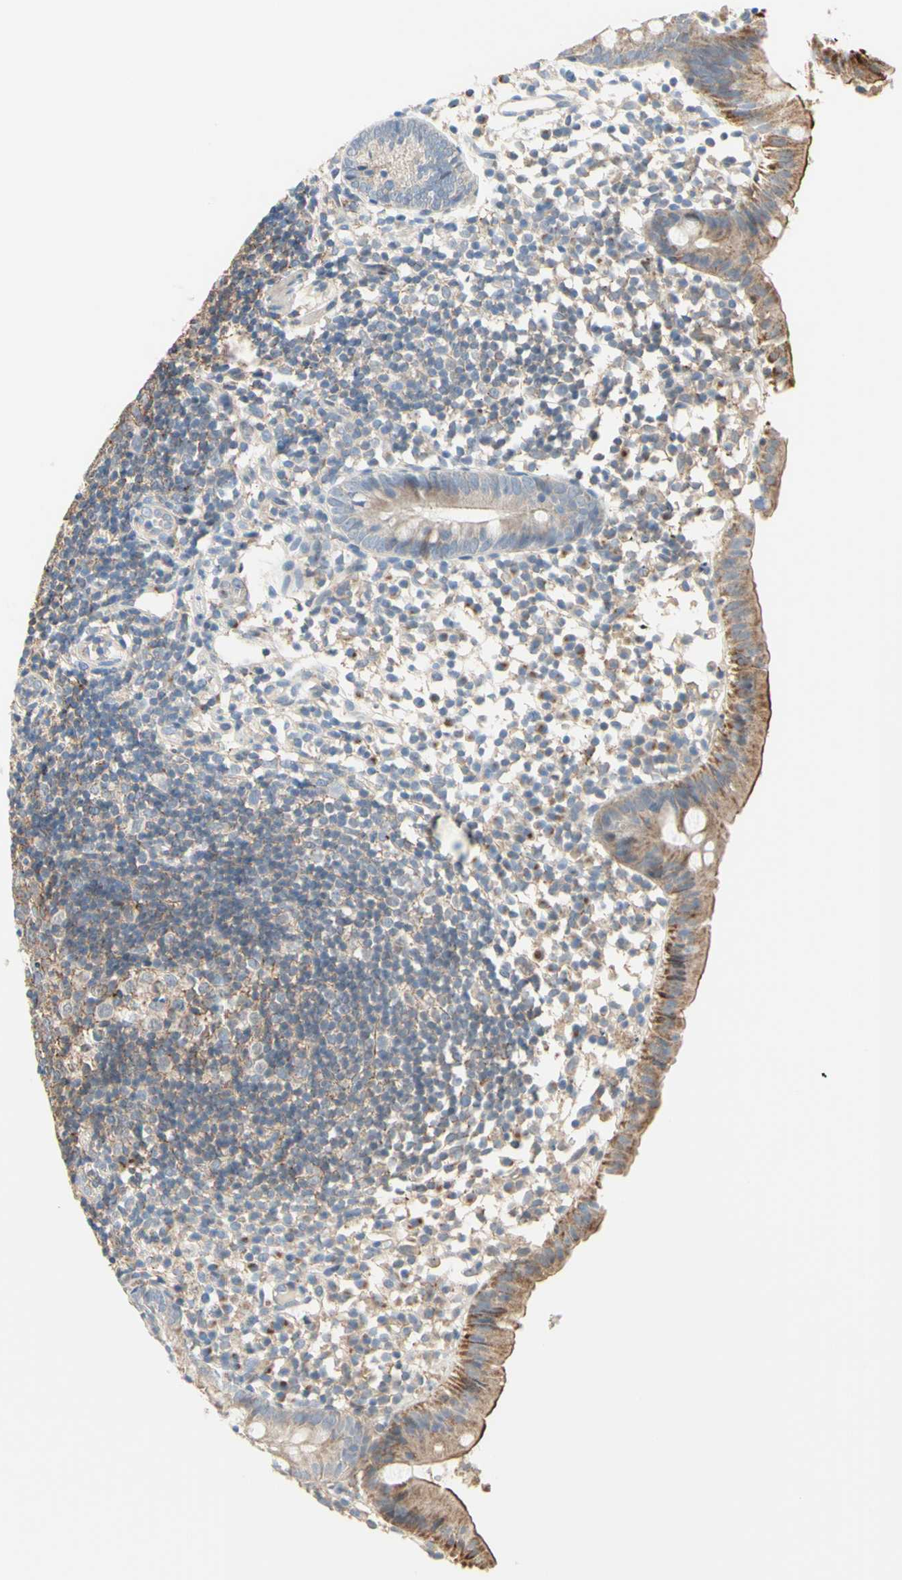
{"staining": {"intensity": "moderate", "quantity": ">75%", "location": "cytoplasmic/membranous"}, "tissue": "appendix", "cell_type": "Glandular cells", "image_type": "normal", "snomed": [{"axis": "morphology", "description": "Normal tissue, NOS"}, {"axis": "topography", "description": "Appendix"}], "caption": "The image exhibits a brown stain indicating the presence of a protein in the cytoplasmic/membranous of glandular cells in appendix.", "gene": "SEMA4C", "patient": {"sex": "female", "age": 20}}